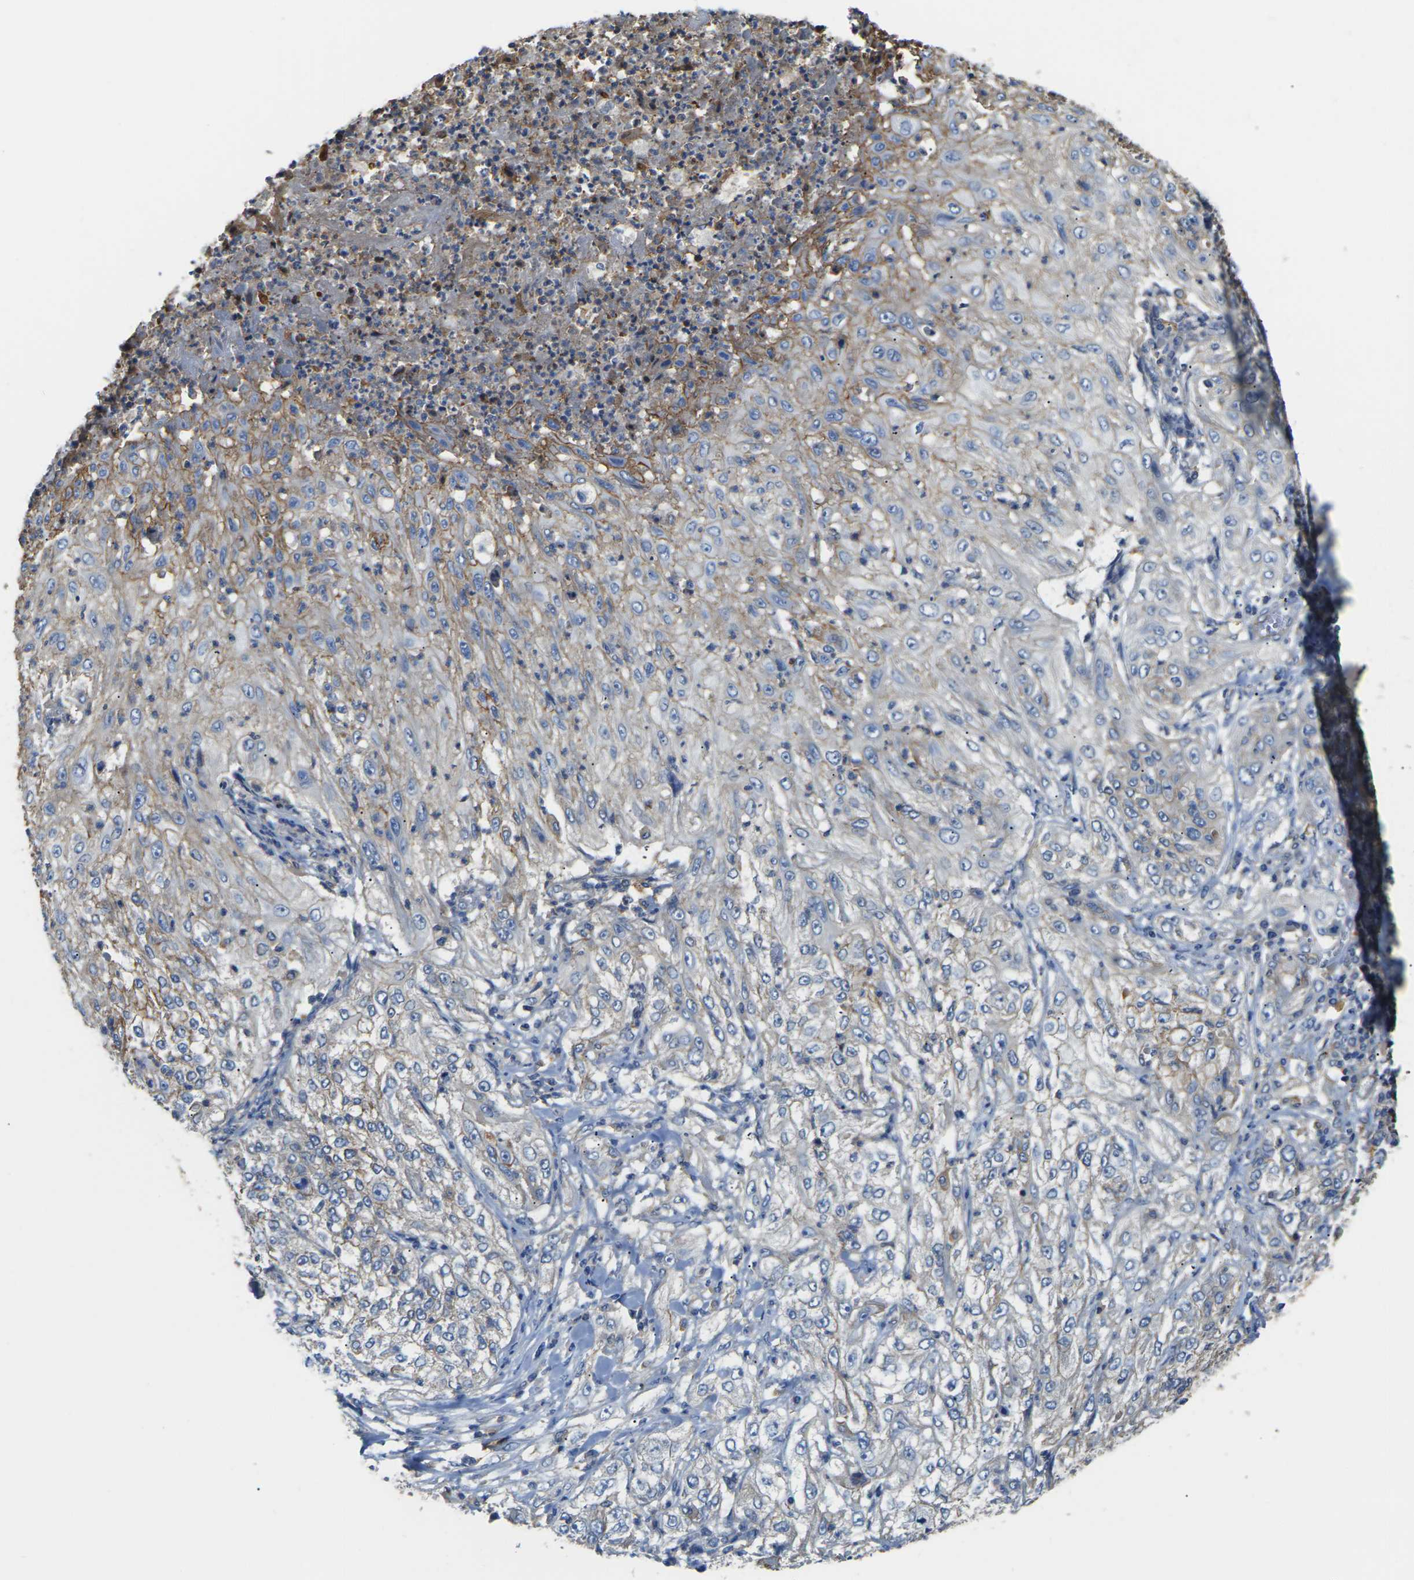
{"staining": {"intensity": "moderate", "quantity": "25%-75%", "location": "cytoplasmic/membranous"}, "tissue": "lung cancer", "cell_type": "Tumor cells", "image_type": "cancer", "snomed": [{"axis": "morphology", "description": "Inflammation, NOS"}, {"axis": "morphology", "description": "Squamous cell carcinoma, NOS"}, {"axis": "topography", "description": "Lymph node"}, {"axis": "topography", "description": "Soft tissue"}, {"axis": "topography", "description": "Lung"}], "caption": "IHC staining of lung cancer (squamous cell carcinoma), which demonstrates medium levels of moderate cytoplasmic/membranous expression in approximately 25%-75% of tumor cells indicating moderate cytoplasmic/membranous protein expression. The staining was performed using DAB (brown) for protein detection and nuclei were counterstained in hematoxylin (blue).", "gene": "IQGAP1", "patient": {"sex": "male", "age": 66}}